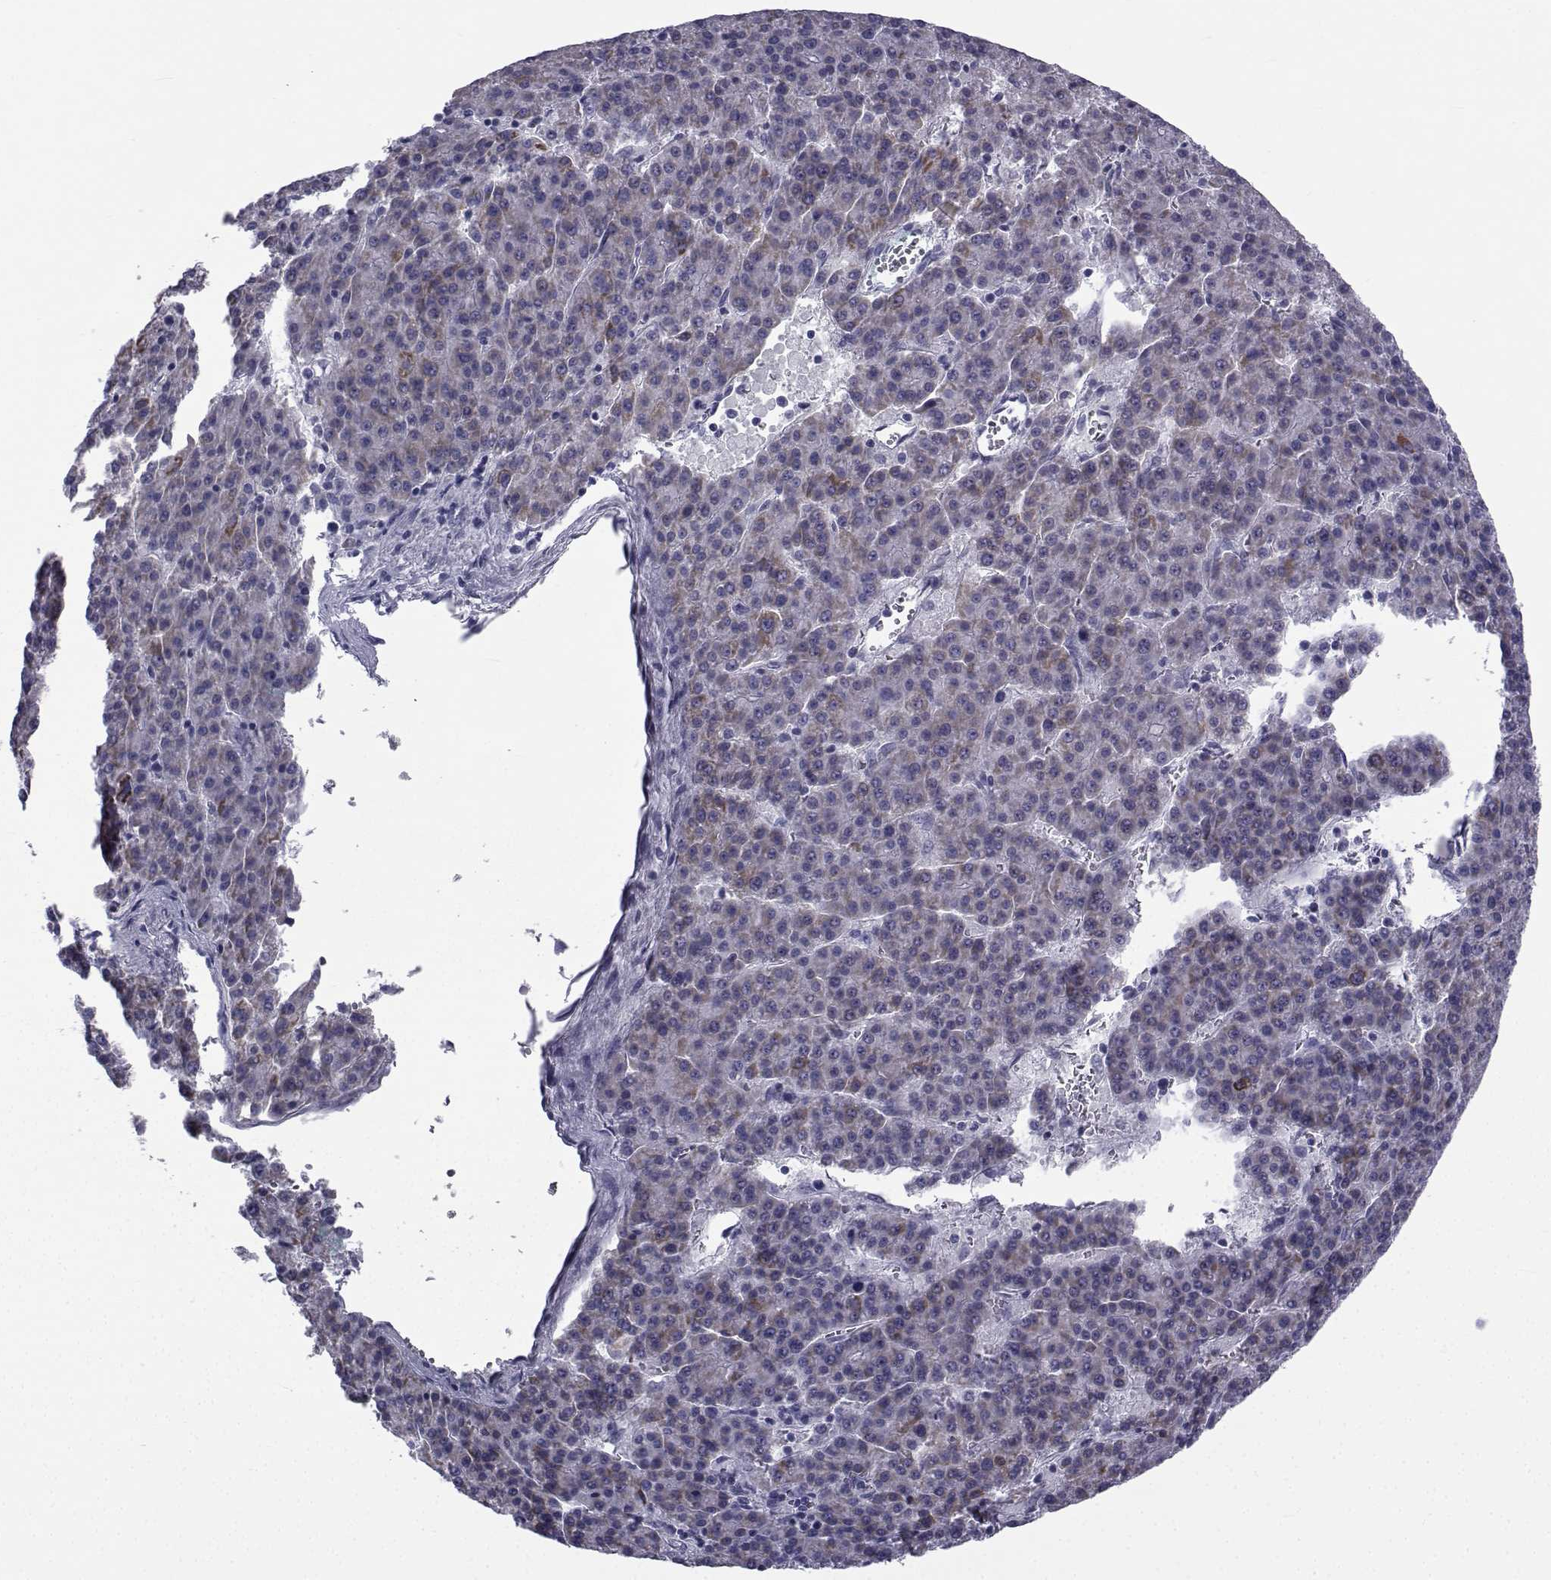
{"staining": {"intensity": "moderate", "quantity": "25%-75%", "location": "cytoplasmic/membranous"}, "tissue": "liver cancer", "cell_type": "Tumor cells", "image_type": "cancer", "snomed": [{"axis": "morphology", "description": "Carcinoma, Hepatocellular, NOS"}, {"axis": "topography", "description": "Liver"}], "caption": "Moderate cytoplasmic/membranous staining for a protein is seen in approximately 25%-75% of tumor cells of hepatocellular carcinoma (liver) using immunohistochemistry (IHC).", "gene": "FDXR", "patient": {"sex": "female", "age": 58}}